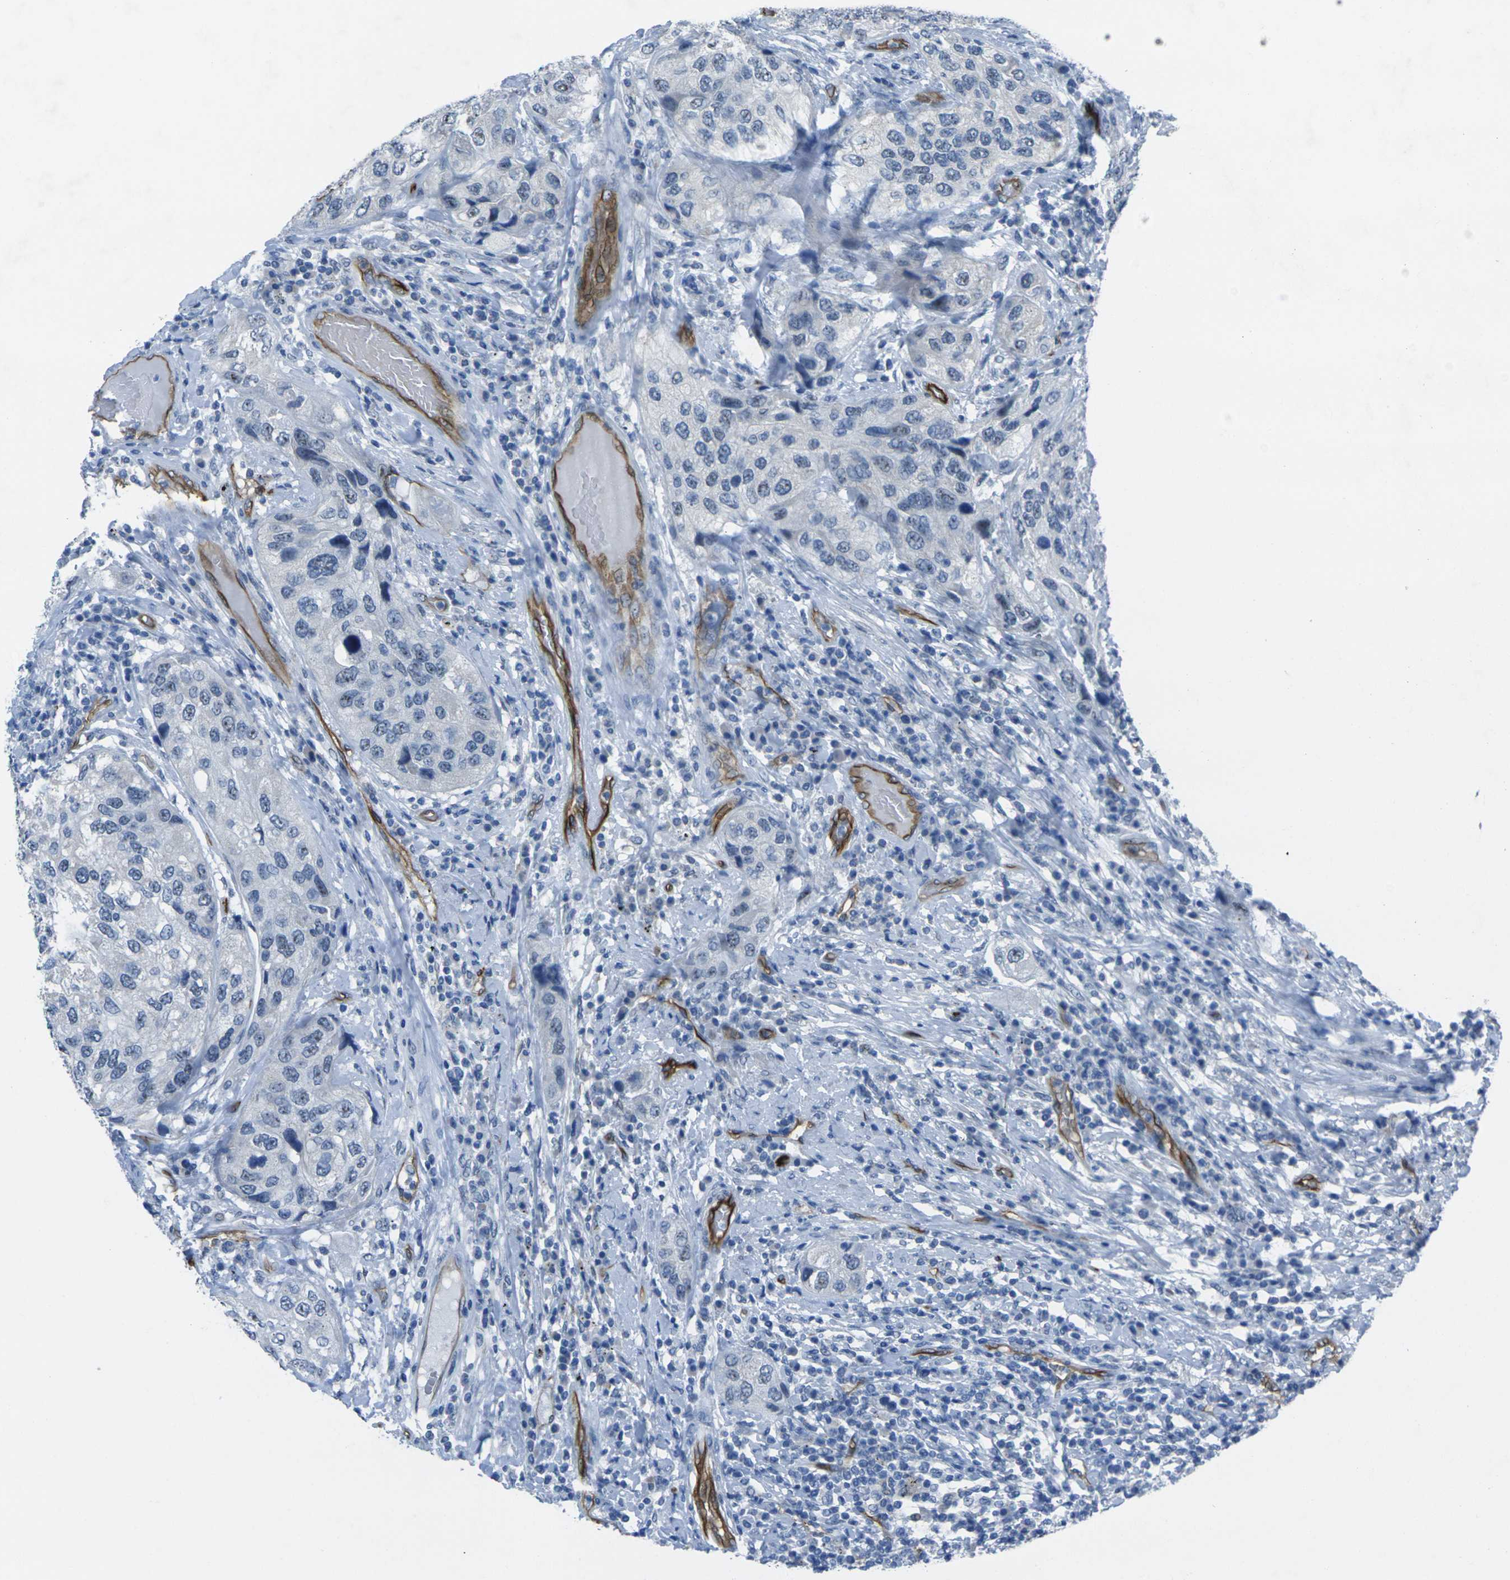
{"staining": {"intensity": "negative", "quantity": "none", "location": "none"}, "tissue": "urothelial cancer", "cell_type": "Tumor cells", "image_type": "cancer", "snomed": [{"axis": "morphology", "description": "Urothelial carcinoma, High grade"}, {"axis": "topography", "description": "Urinary bladder"}], "caption": "Immunohistochemistry photomicrograph of human urothelial cancer stained for a protein (brown), which displays no positivity in tumor cells.", "gene": "HSPA12B", "patient": {"sex": "female", "age": 64}}